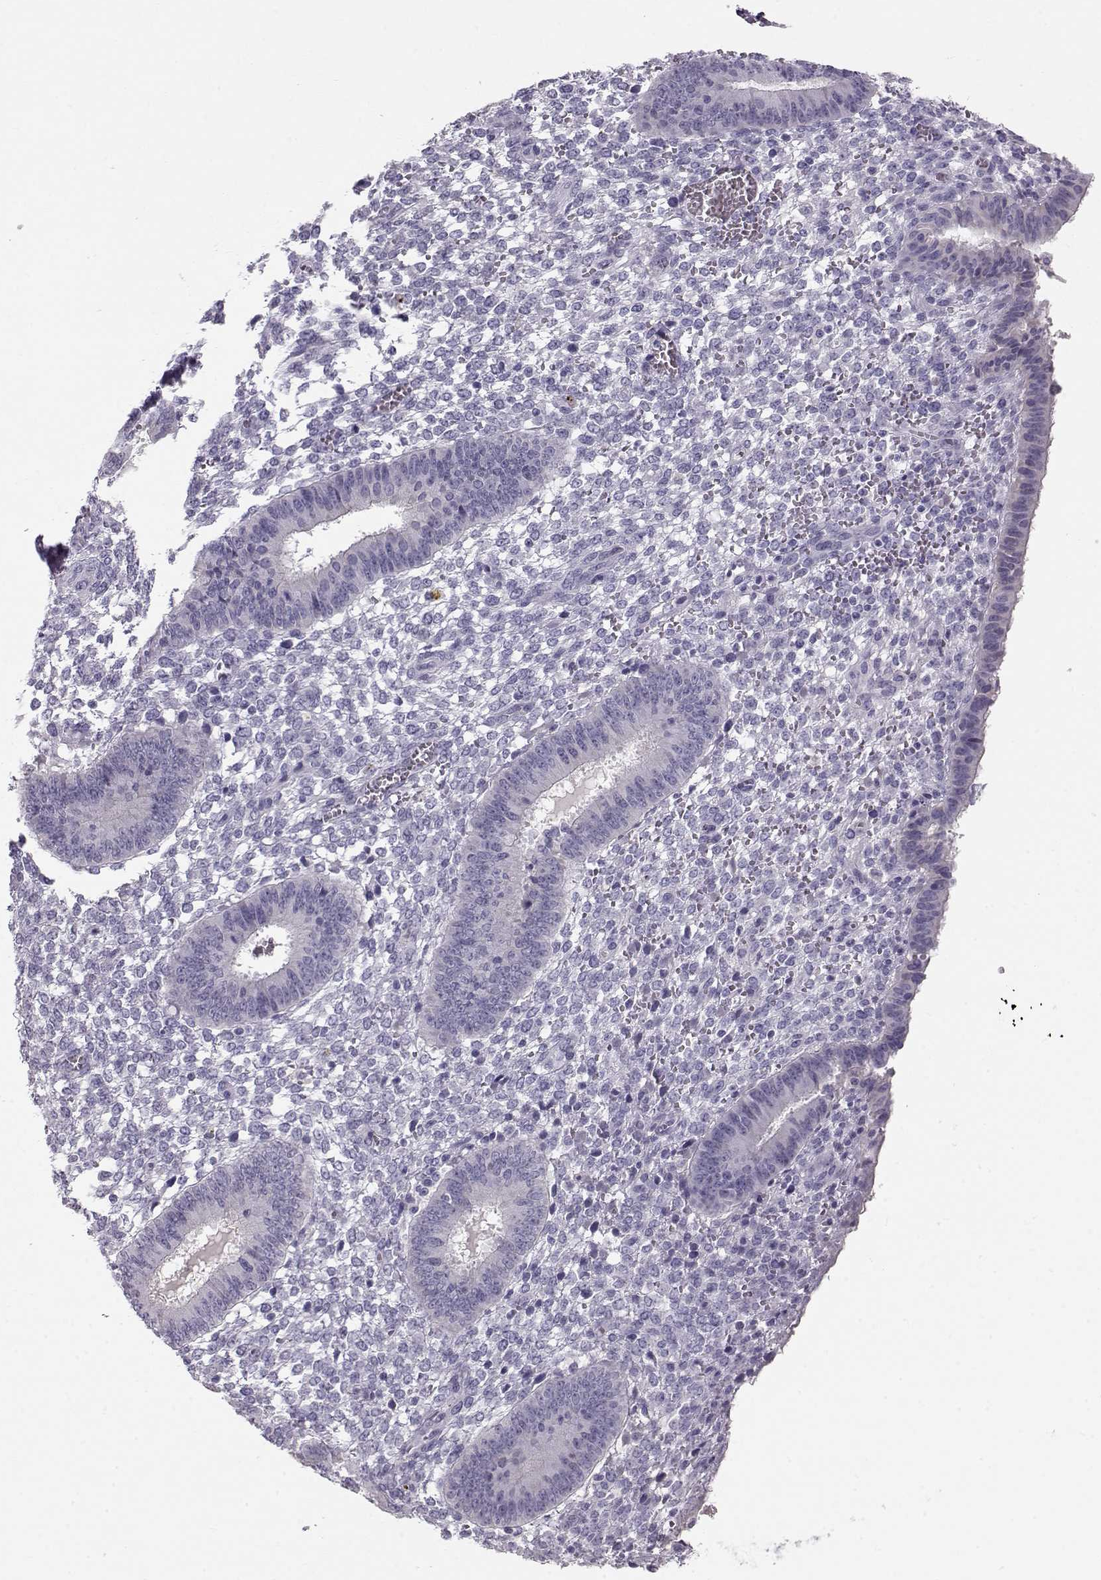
{"staining": {"intensity": "negative", "quantity": "none", "location": "none"}, "tissue": "endometrium", "cell_type": "Cells in endometrial stroma", "image_type": "normal", "snomed": [{"axis": "morphology", "description": "Normal tissue, NOS"}, {"axis": "topography", "description": "Endometrium"}], "caption": "A high-resolution photomicrograph shows immunohistochemistry (IHC) staining of normal endometrium, which demonstrates no significant positivity in cells in endometrial stroma.", "gene": "GPR26", "patient": {"sex": "female", "age": 42}}